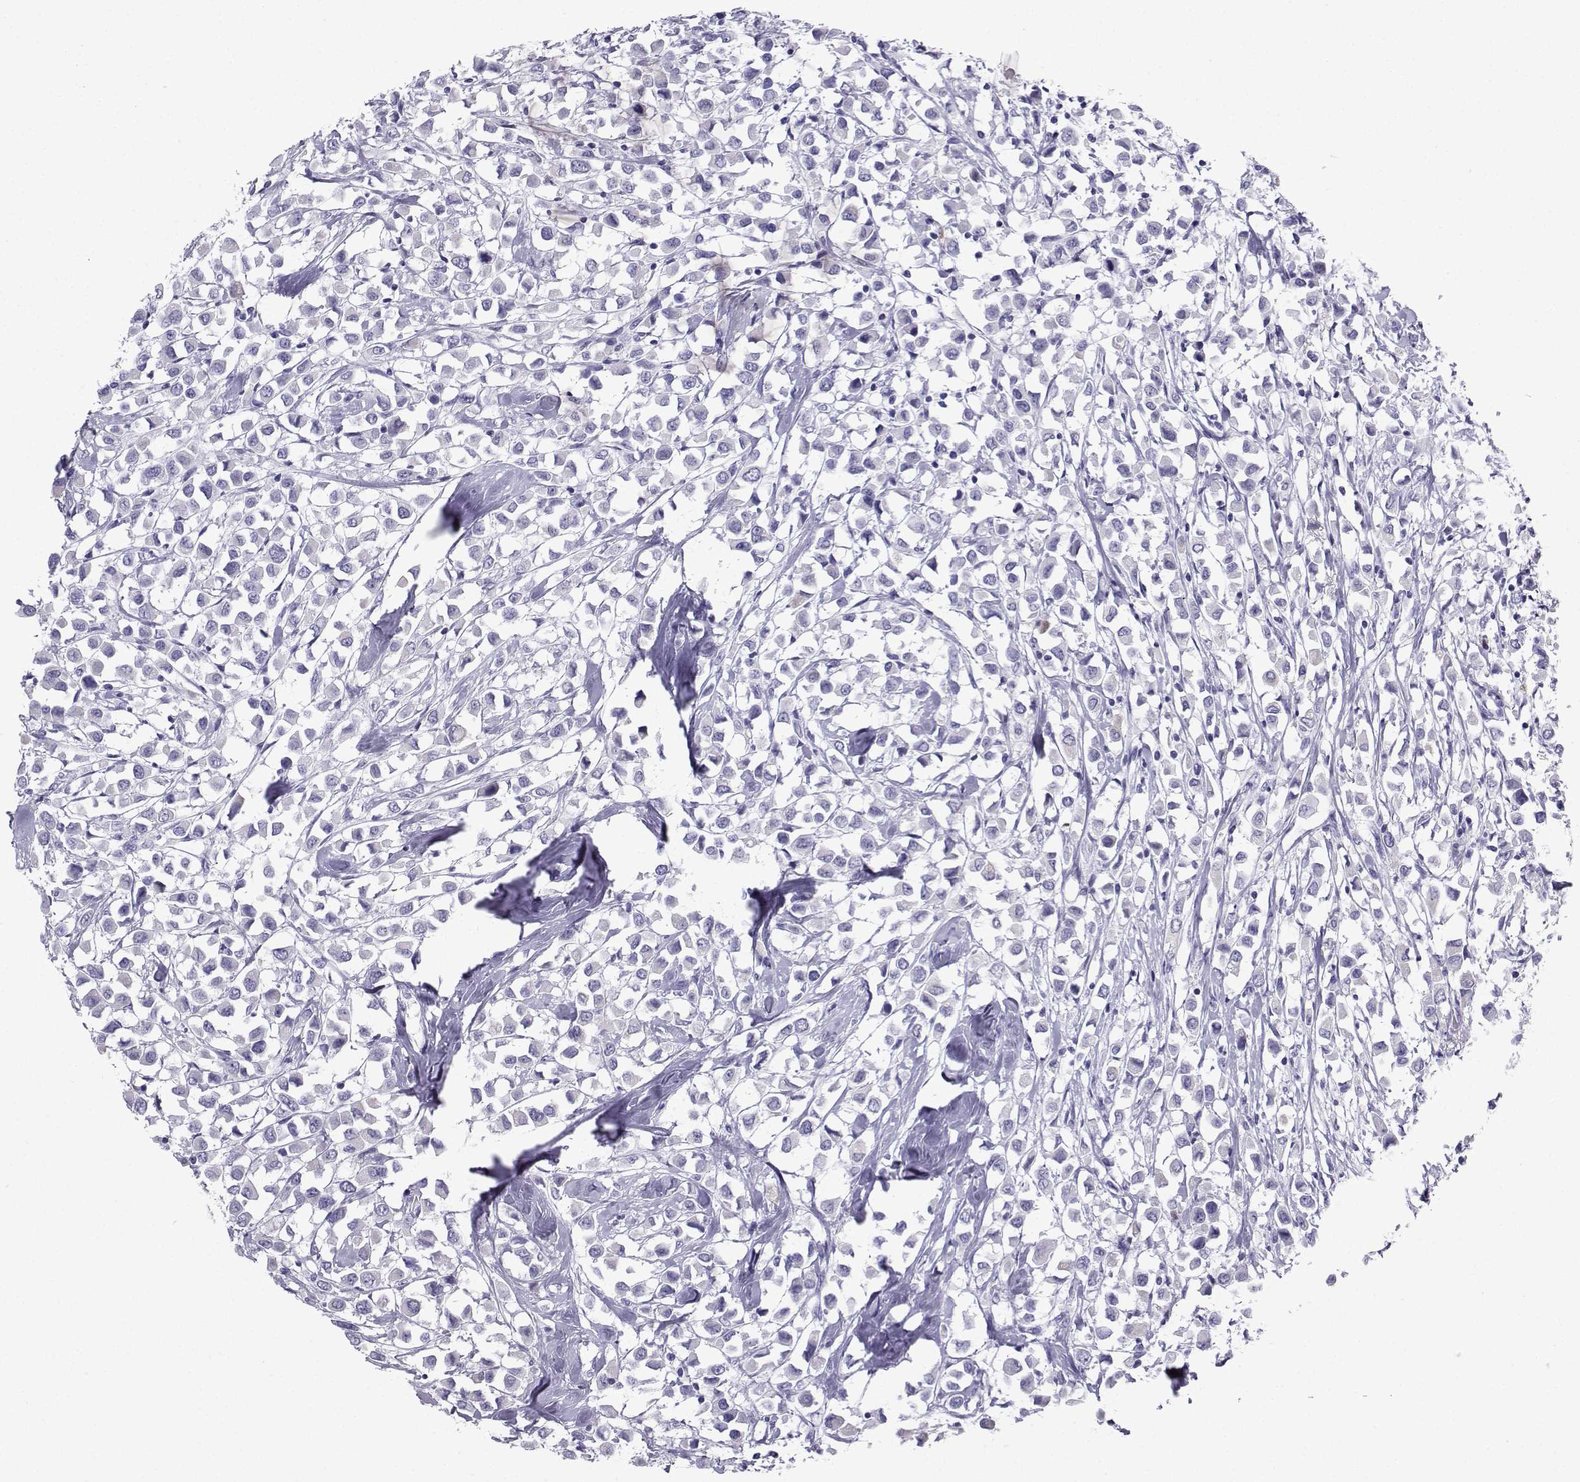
{"staining": {"intensity": "negative", "quantity": "none", "location": "none"}, "tissue": "breast cancer", "cell_type": "Tumor cells", "image_type": "cancer", "snomed": [{"axis": "morphology", "description": "Duct carcinoma"}, {"axis": "topography", "description": "Breast"}], "caption": "Tumor cells are negative for protein expression in human invasive ductal carcinoma (breast). (DAB IHC with hematoxylin counter stain).", "gene": "SLC18A2", "patient": {"sex": "female", "age": 61}}